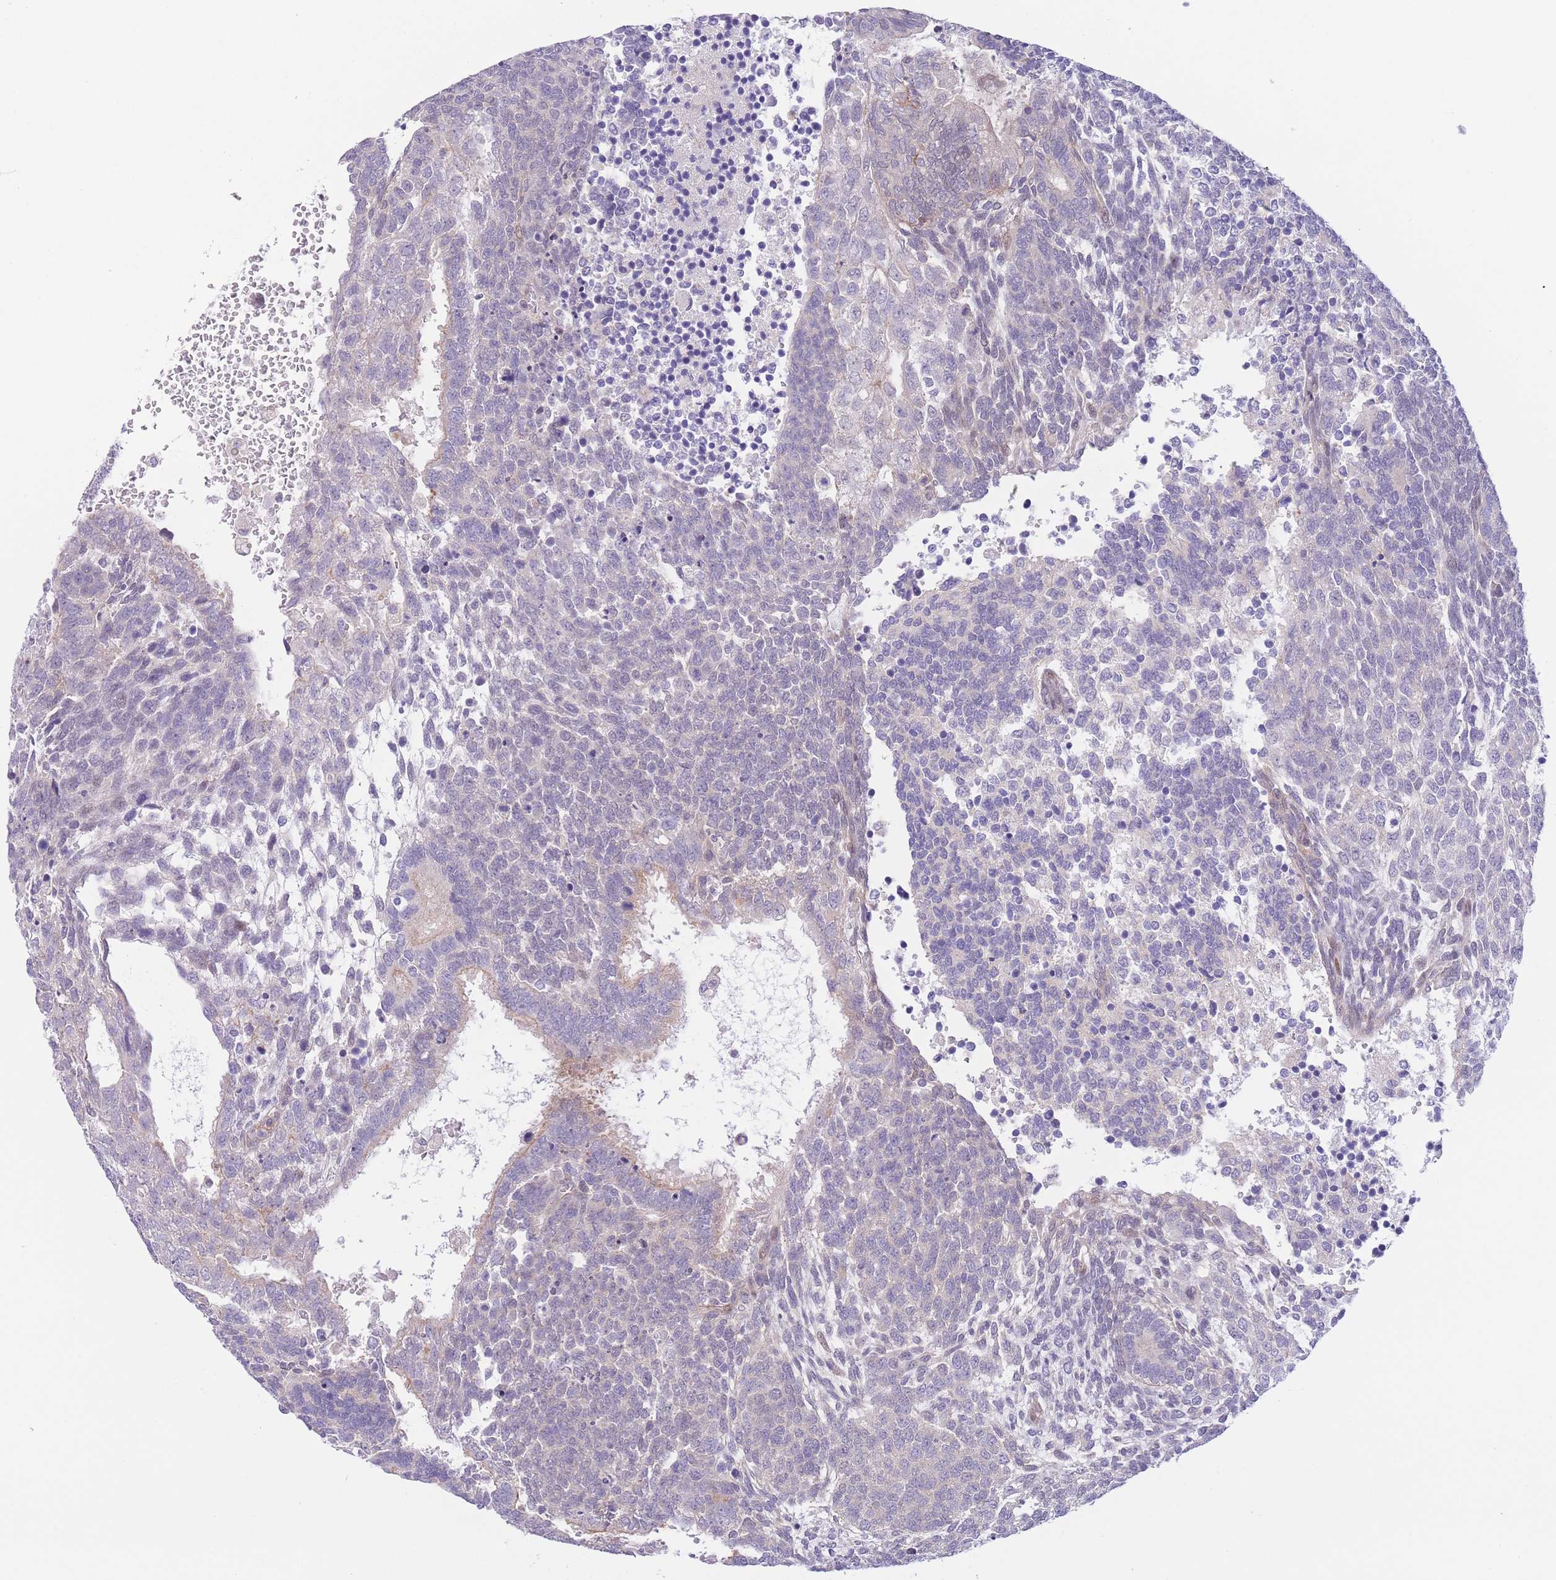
{"staining": {"intensity": "negative", "quantity": "none", "location": "none"}, "tissue": "testis cancer", "cell_type": "Tumor cells", "image_type": "cancer", "snomed": [{"axis": "morphology", "description": "Carcinoma, Embryonal, NOS"}, {"axis": "topography", "description": "Testis"}], "caption": "High power microscopy micrograph of an immunohistochemistry (IHC) histopathology image of embryonal carcinoma (testis), revealing no significant expression in tumor cells.", "gene": "C9orf152", "patient": {"sex": "male", "age": 23}}